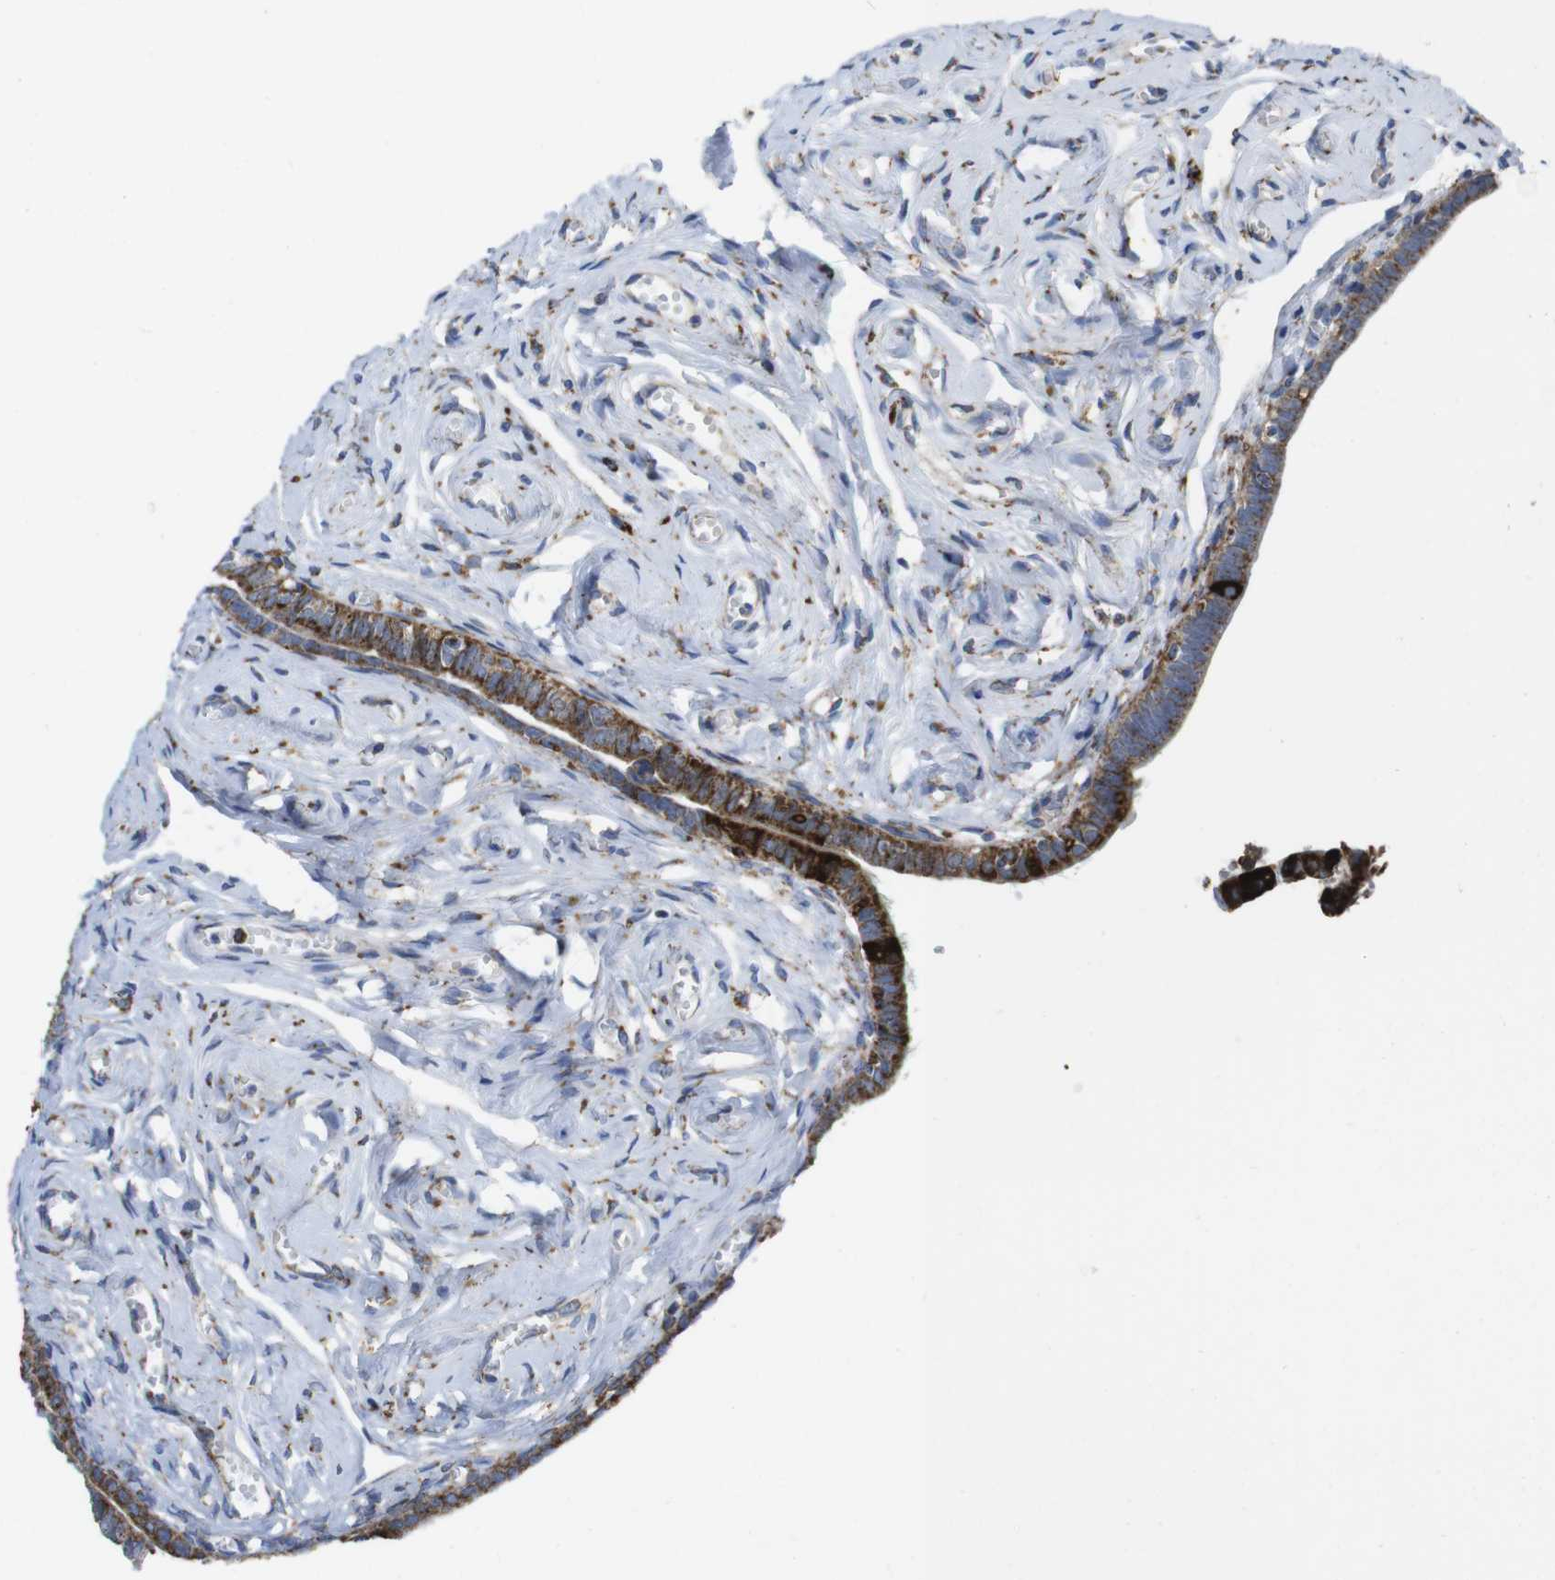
{"staining": {"intensity": "strong", "quantity": ">75%", "location": "cytoplasmic/membranous"}, "tissue": "fallopian tube", "cell_type": "Glandular cells", "image_type": "normal", "snomed": [{"axis": "morphology", "description": "Normal tissue, NOS"}, {"axis": "topography", "description": "Fallopian tube"}], "caption": "Human fallopian tube stained for a protein (brown) shows strong cytoplasmic/membranous positive expression in about >75% of glandular cells.", "gene": "TMEM192", "patient": {"sex": "female", "age": 71}}